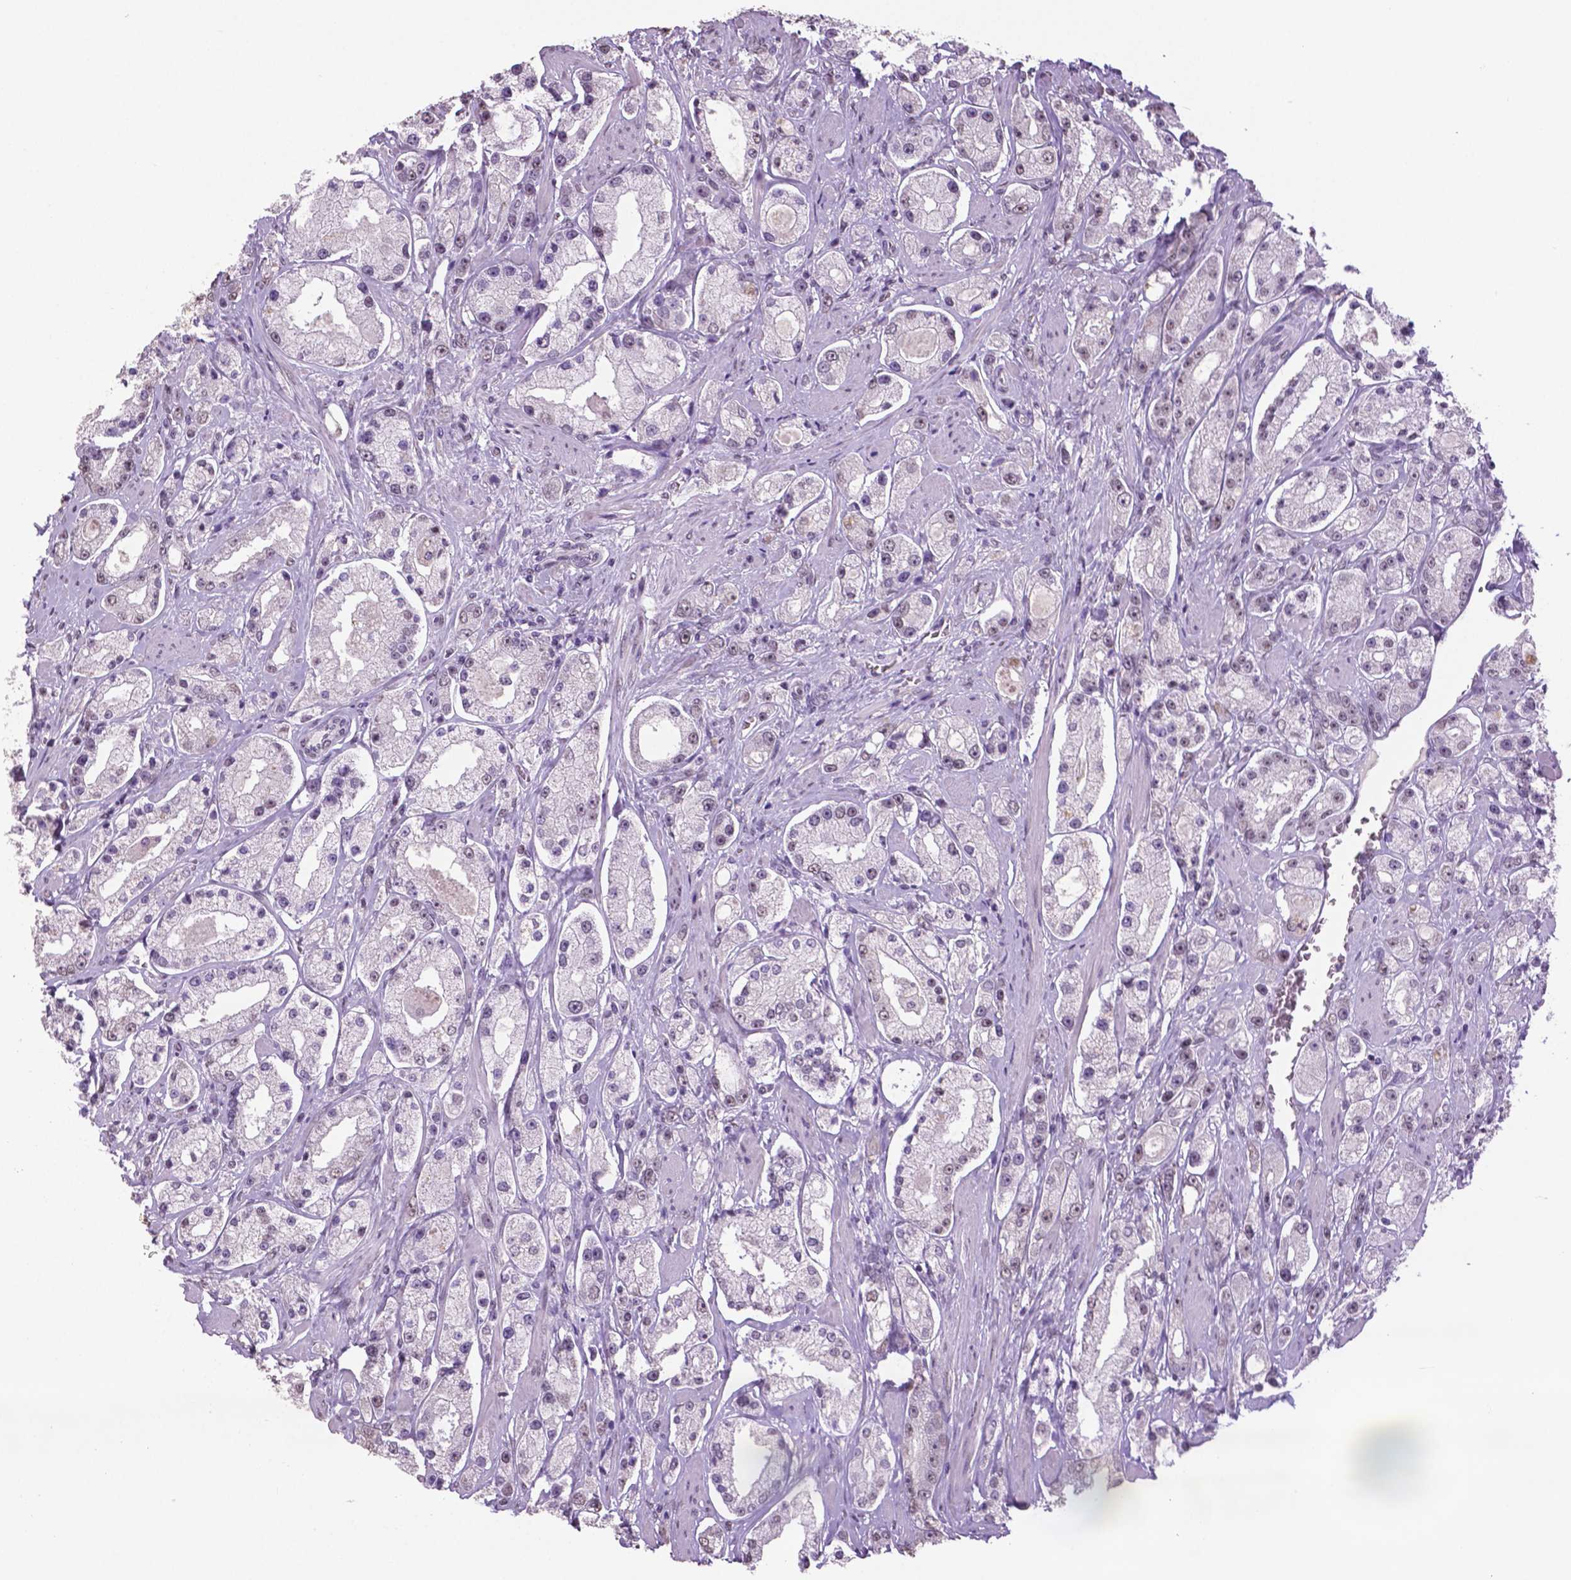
{"staining": {"intensity": "negative", "quantity": "none", "location": "none"}, "tissue": "prostate cancer", "cell_type": "Tumor cells", "image_type": "cancer", "snomed": [{"axis": "morphology", "description": "Adenocarcinoma, High grade"}, {"axis": "topography", "description": "Prostate"}], "caption": "DAB (3,3'-diaminobenzidine) immunohistochemical staining of human prostate cancer (adenocarcinoma (high-grade)) shows no significant positivity in tumor cells.", "gene": "IGF2BP1", "patient": {"sex": "male", "age": 67}}